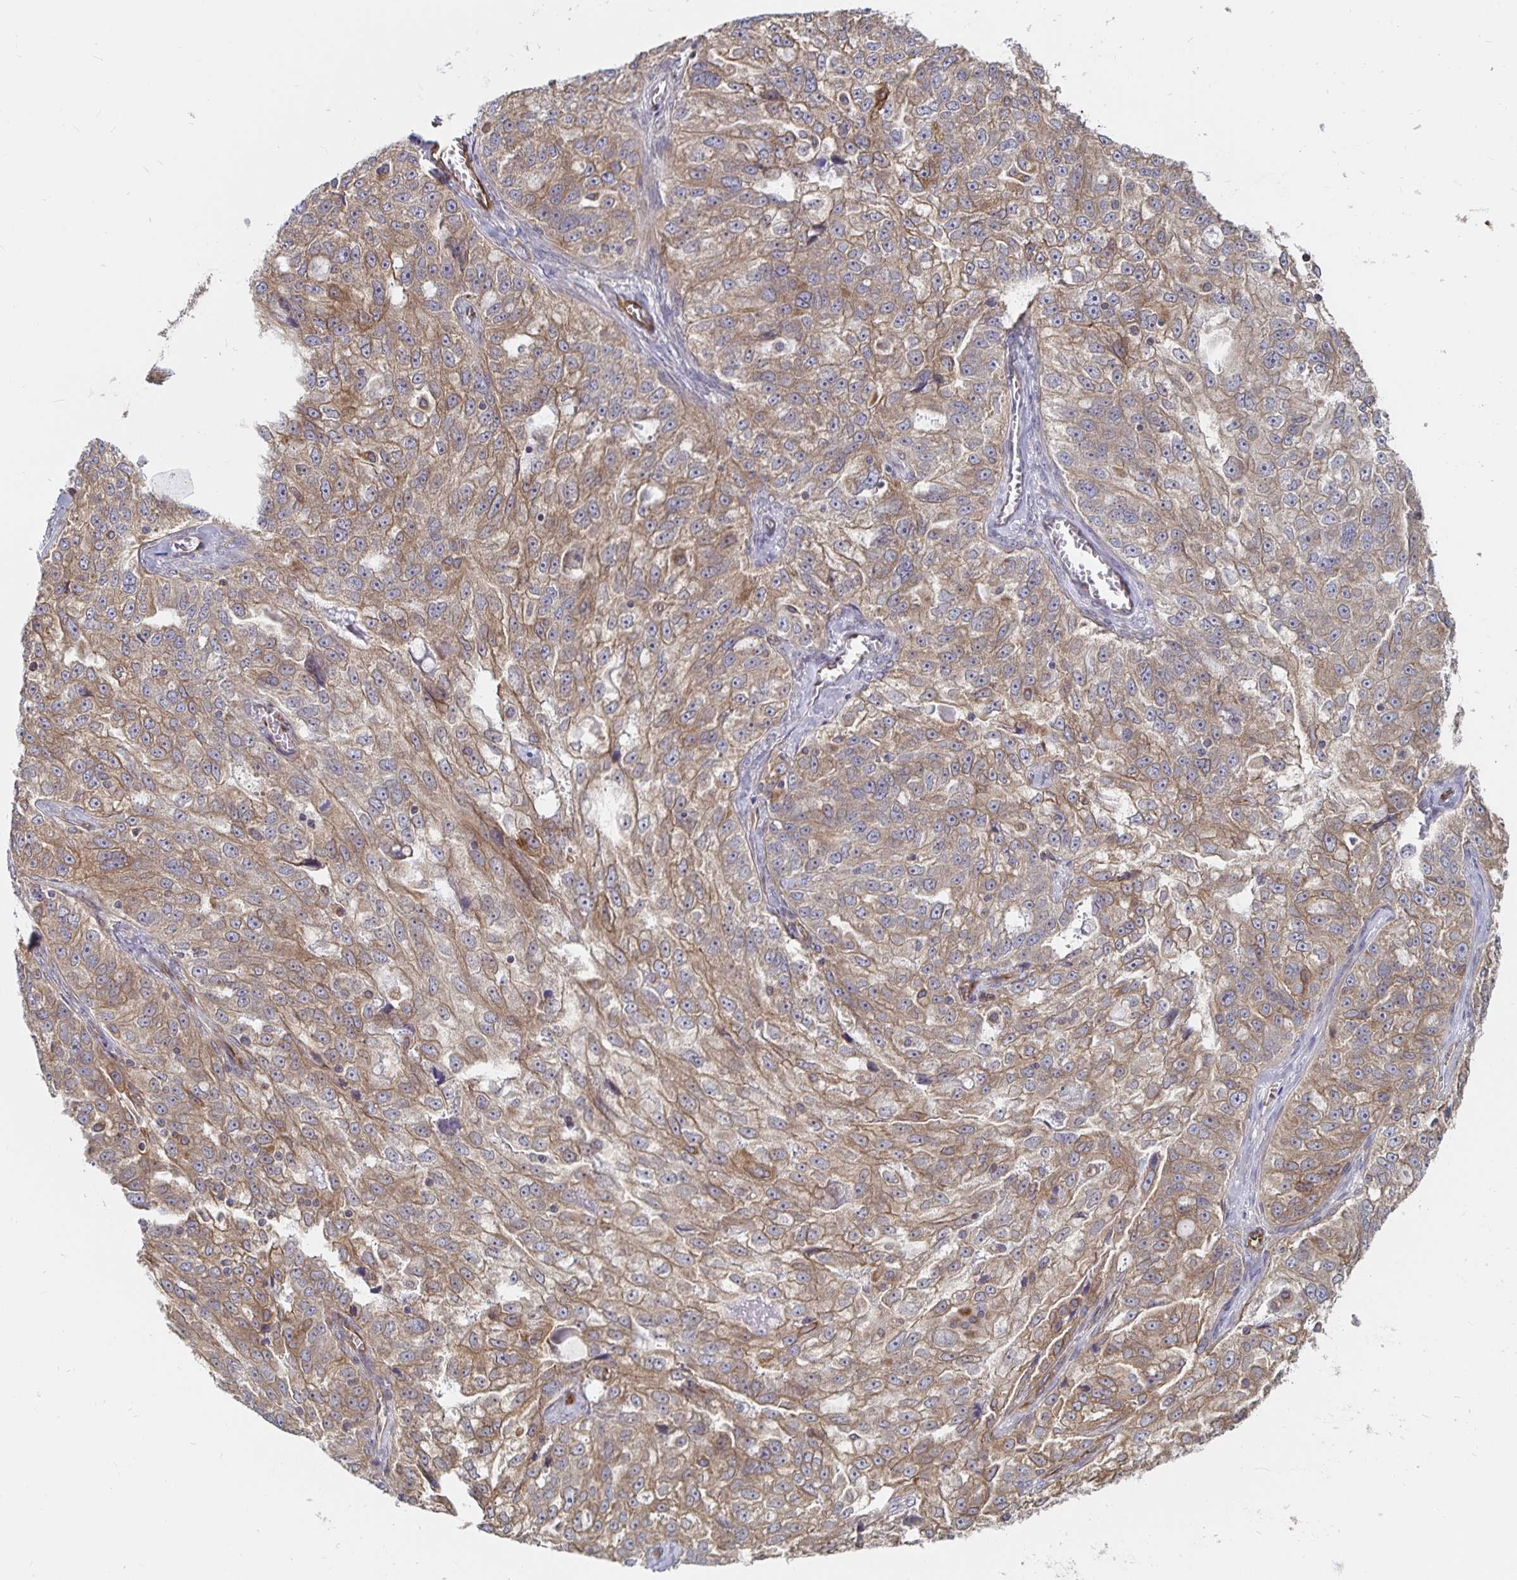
{"staining": {"intensity": "weak", "quantity": ">75%", "location": "cytoplasmic/membranous"}, "tissue": "ovarian cancer", "cell_type": "Tumor cells", "image_type": "cancer", "snomed": [{"axis": "morphology", "description": "Cystadenocarcinoma, serous, NOS"}, {"axis": "topography", "description": "Ovary"}], "caption": "Brown immunohistochemical staining in human ovarian cancer demonstrates weak cytoplasmic/membranous positivity in approximately >75% of tumor cells. (brown staining indicates protein expression, while blue staining denotes nuclei).", "gene": "BCAP29", "patient": {"sex": "female", "age": 51}}